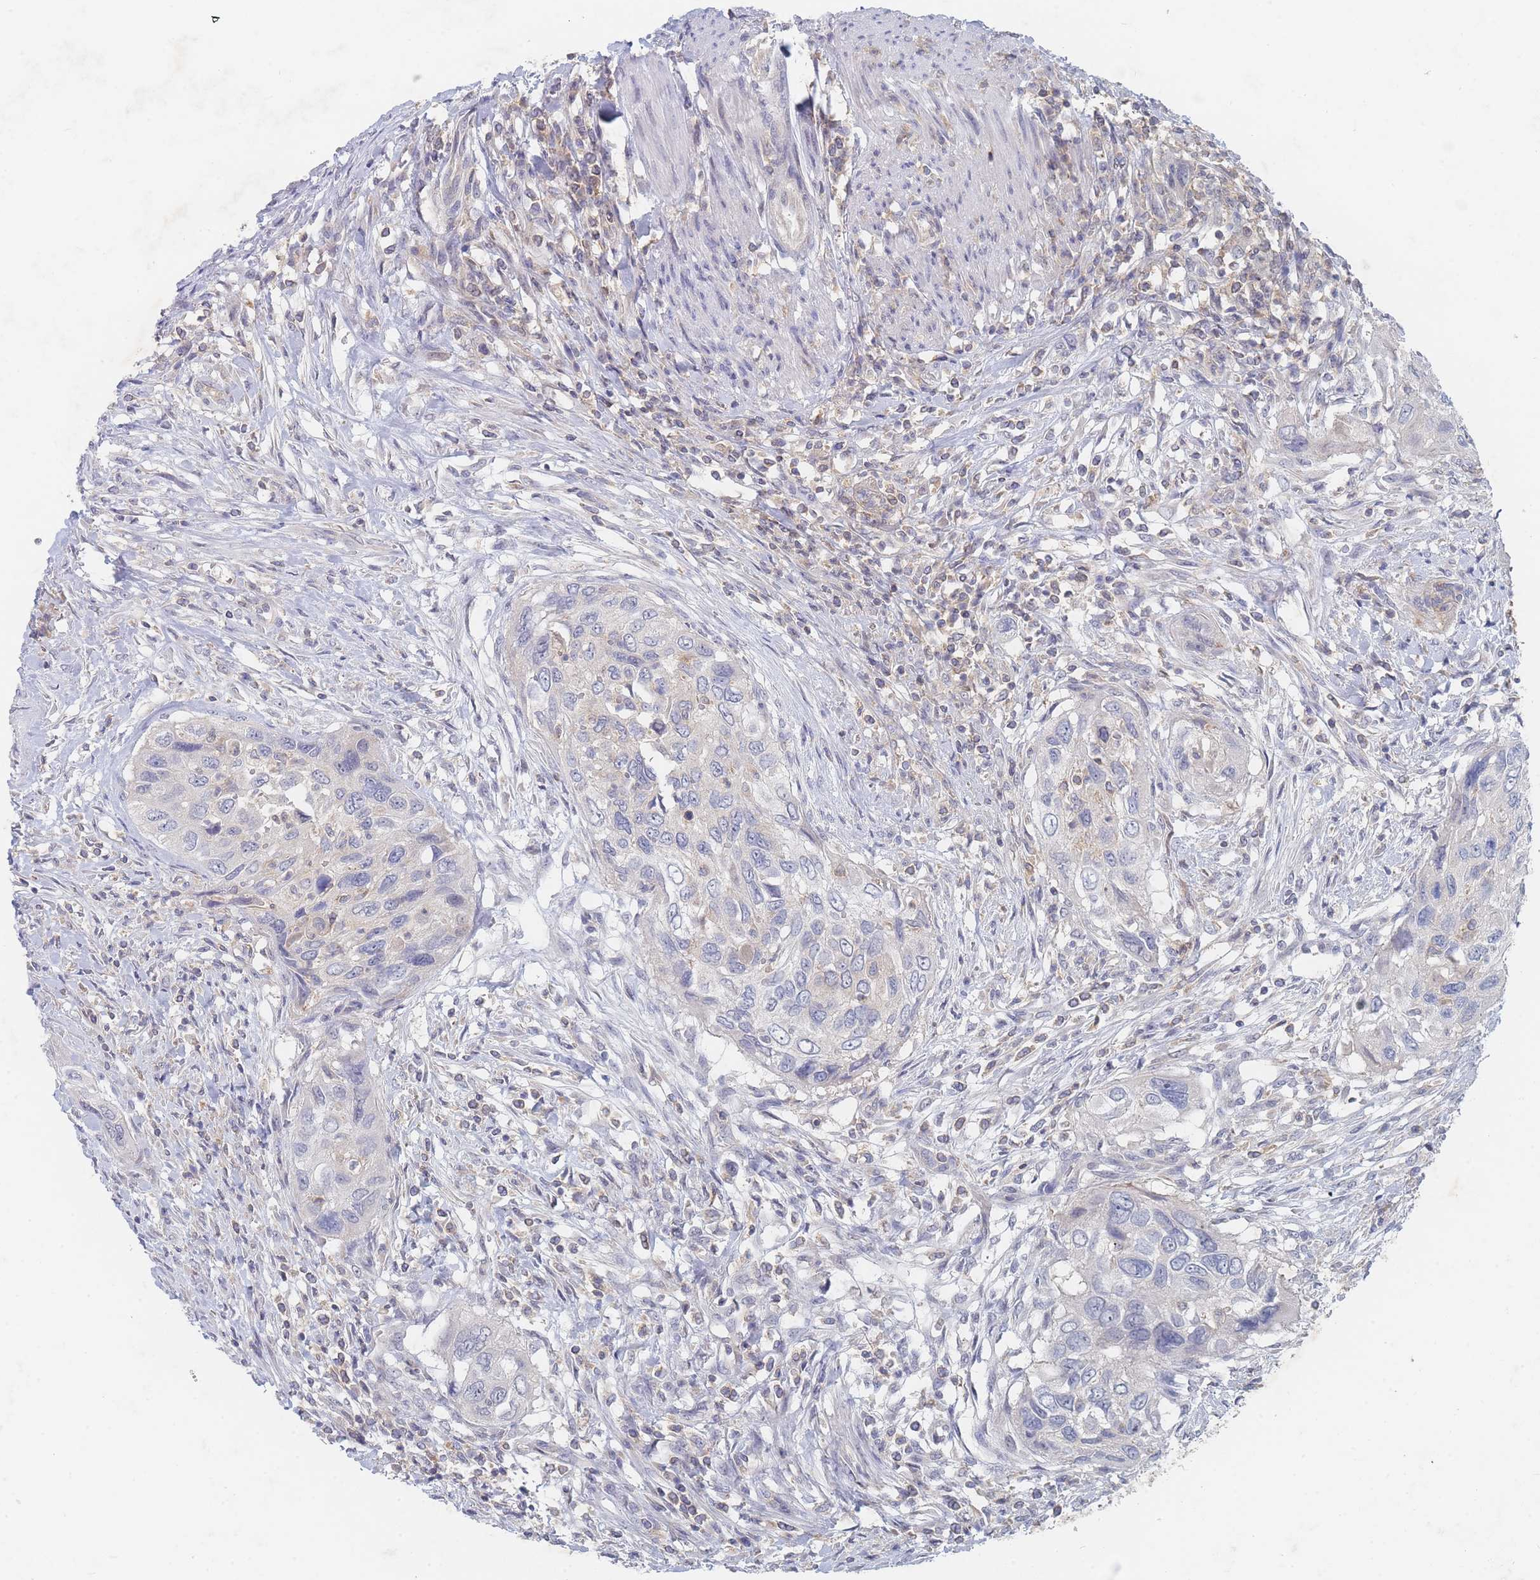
{"staining": {"intensity": "negative", "quantity": "none", "location": "none"}, "tissue": "urothelial cancer", "cell_type": "Tumor cells", "image_type": "cancer", "snomed": [{"axis": "morphology", "description": "Urothelial carcinoma, High grade"}, {"axis": "topography", "description": "Urinary bladder"}], "caption": "Tumor cells are negative for brown protein staining in urothelial carcinoma (high-grade).", "gene": "PPP6C", "patient": {"sex": "female", "age": 60}}